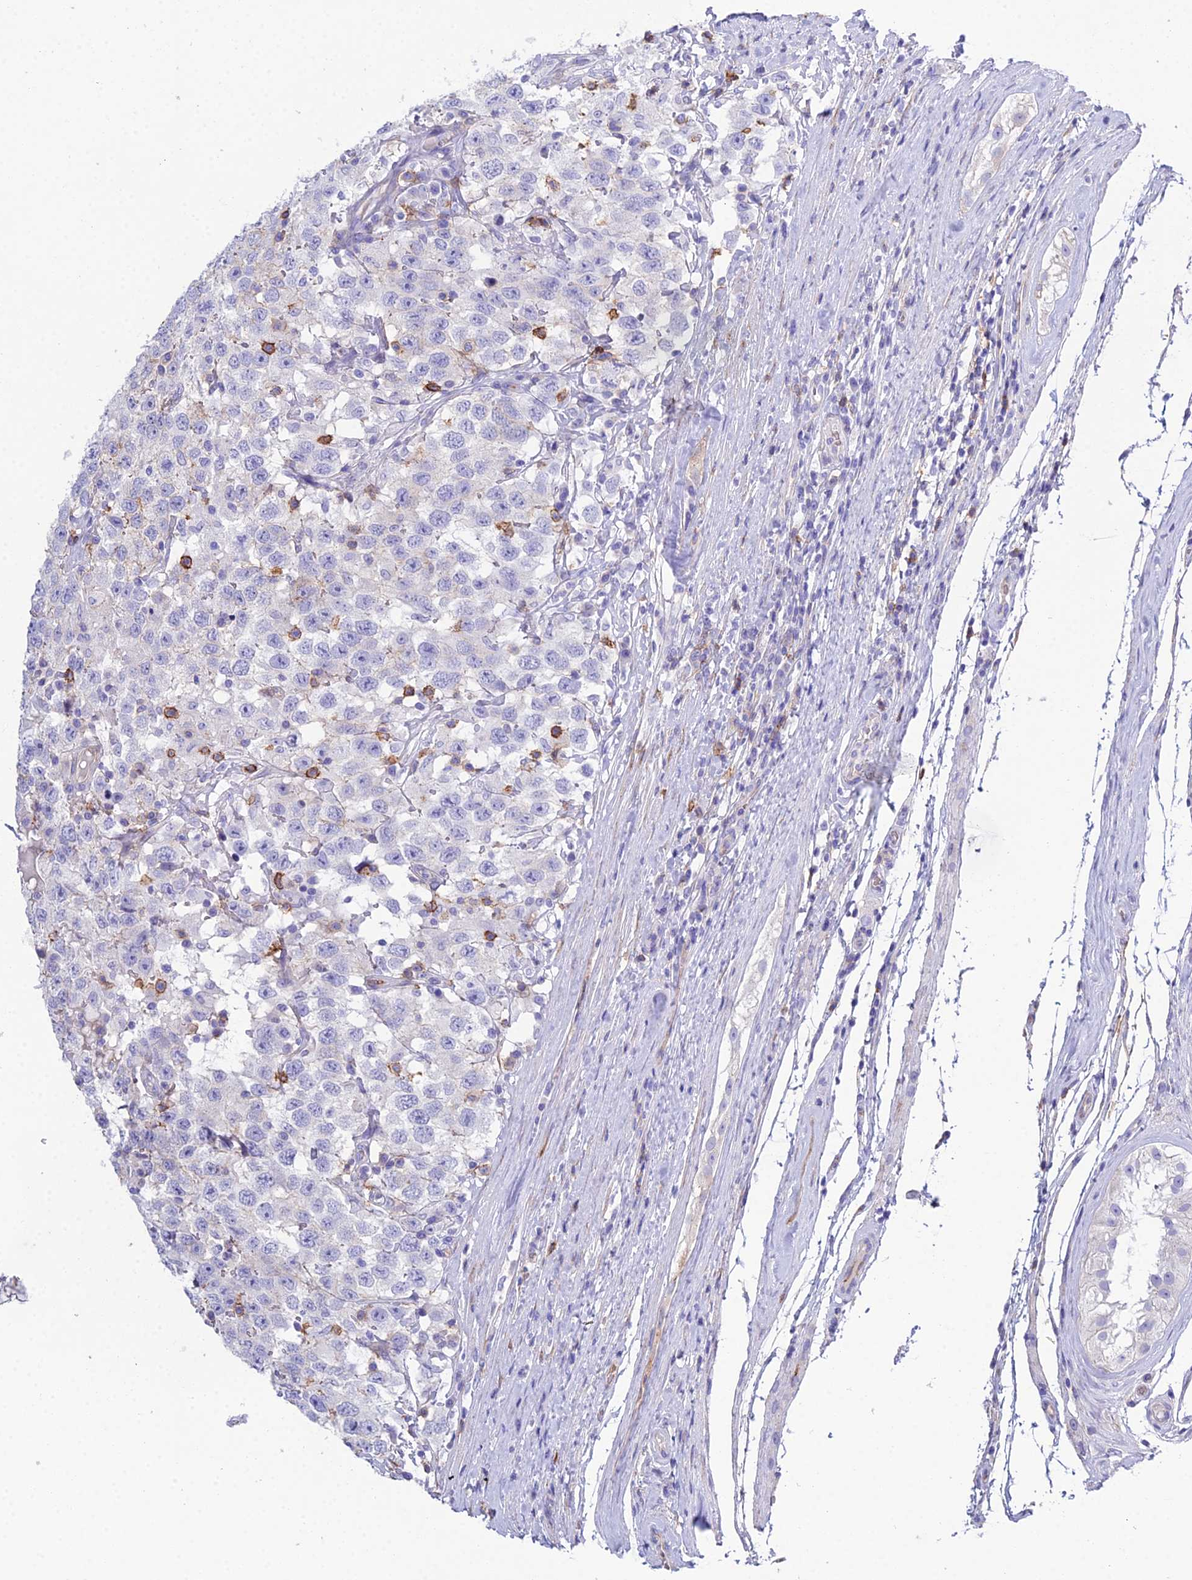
{"staining": {"intensity": "negative", "quantity": "none", "location": "none"}, "tissue": "testis cancer", "cell_type": "Tumor cells", "image_type": "cancer", "snomed": [{"axis": "morphology", "description": "Seminoma, NOS"}, {"axis": "topography", "description": "Testis"}], "caption": "The histopathology image reveals no significant positivity in tumor cells of testis cancer (seminoma). (DAB (3,3'-diaminobenzidine) immunohistochemistry visualized using brightfield microscopy, high magnification).", "gene": "OR1Q1", "patient": {"sex": "male", "age": 41}}